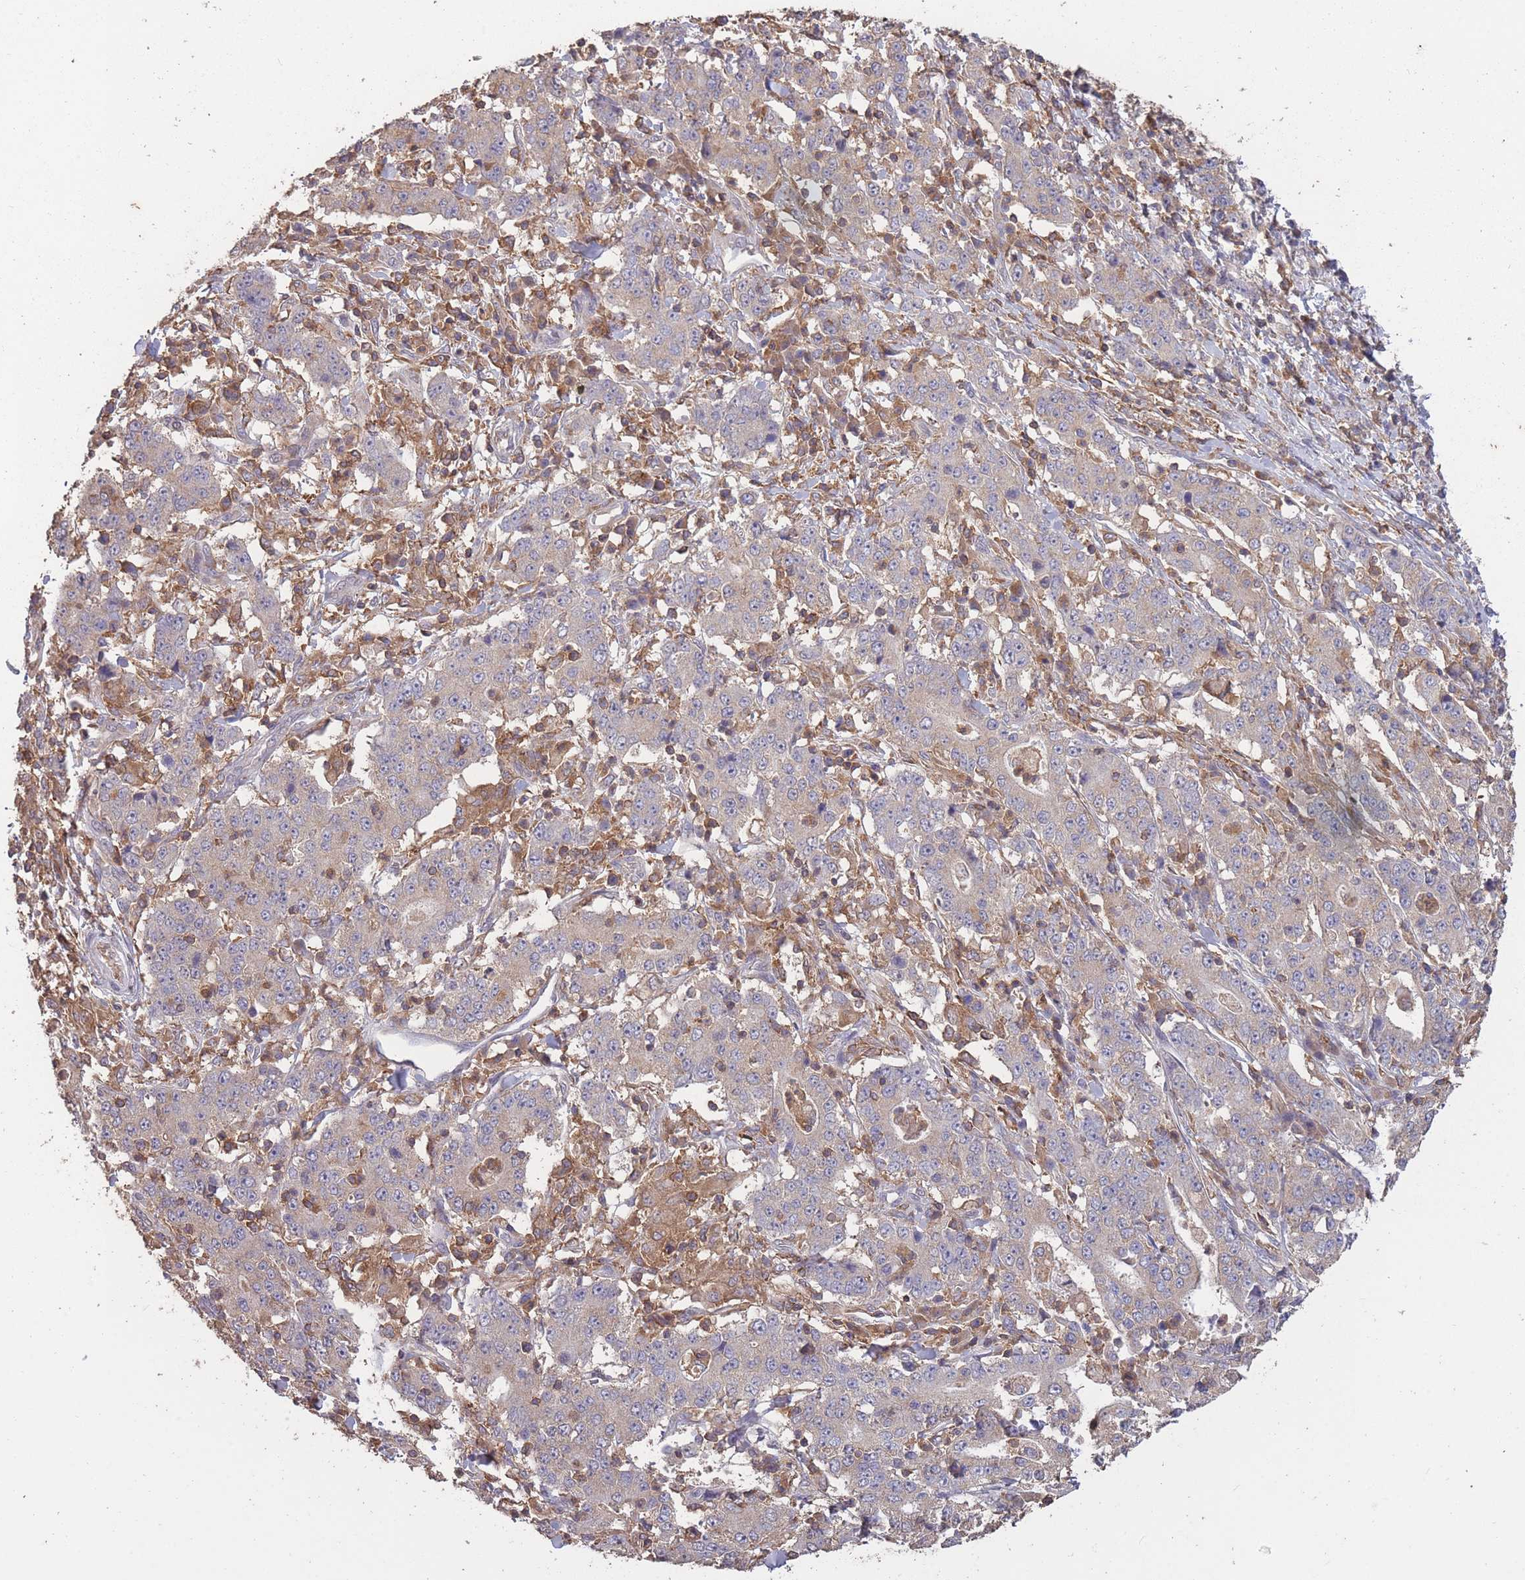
{"staining": {"intensity": "weak", "quantity": "<25%", "location": "cytoplasmic/membranous"}, "tissue": "stomach cancer", "cell_type": "Tumor cells", "image_type": "cancer", "snomed": [{"axis": "morphology", "description": "Normal tissue, NOS"}, {"axis": "morphology", "description": "Adenocarcinoma, NOS"}, {"axis": "topography", "description": "Stomach, upper"}, {"axis": "topography", "description": "Stomach"}], "caption": "The IHC micrograph has no significant expression in tumor cells of adenocarcinoma (stomach) tissue.", "gene": "GMIP", "patient": {"sex": "male", "age": 59}}